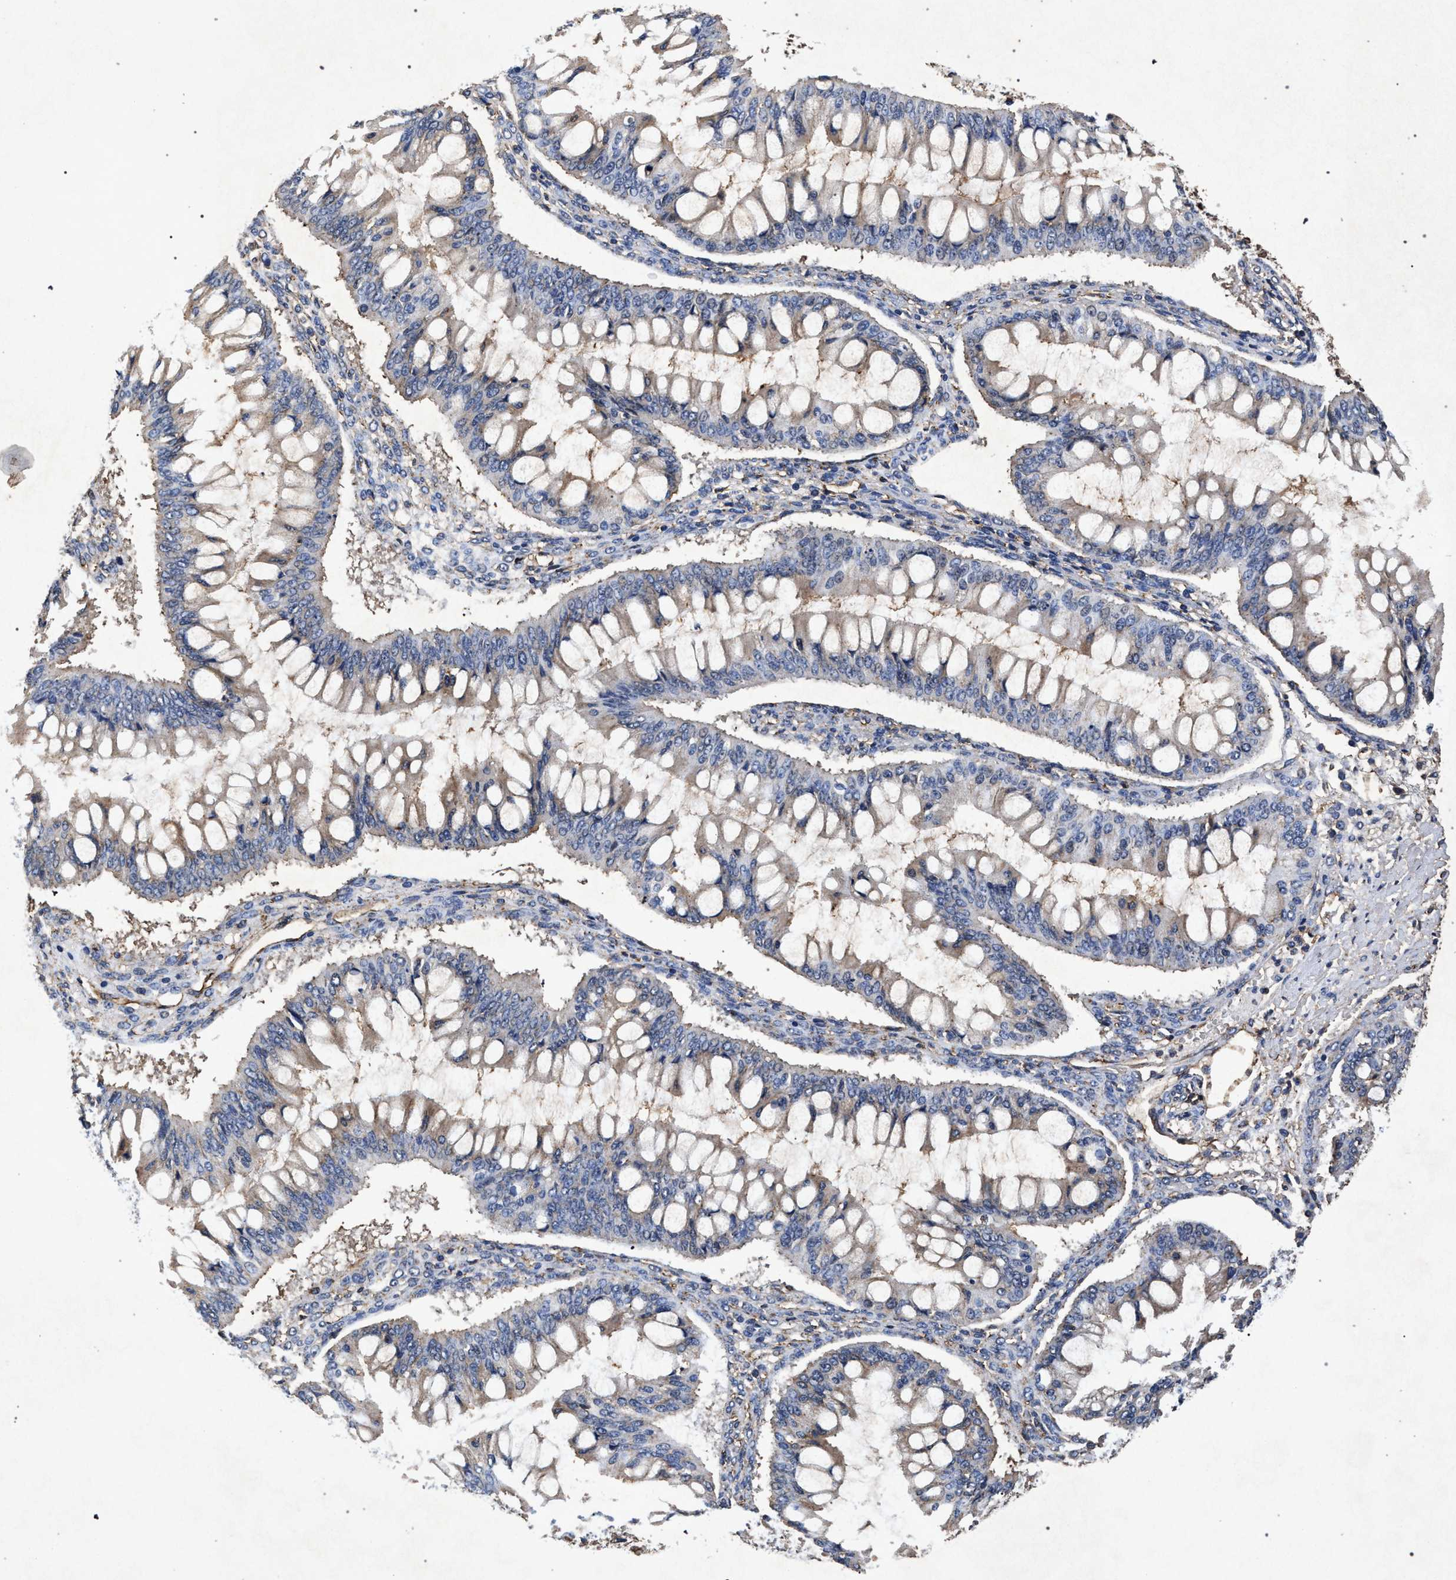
{"staining": {"intensity": "weak", "quantity": "<25%", "location": "cytoplasmic/membranous"}, "tissue": "ovarian cancer", "cell_type": "Tumor cells", "image_type": "cancer", "snomed": [{"axis": "morphology", "description": "Cystadenocarcinoma, mucinous, NOS"}, {"axis": "topography", "description": "Ovary"}], "caption": "An immunohistochemistry (IHC) image of ovarian mucinous cystadenocarcinoma is shown. There is no staining in tumor cells of ovarian mucinous cystadenocarcinoma. (DAB (3,3'-diaminobenzidine) immunohistochemistry (IHC) with hematoxylin counter stain).", "gene": "MARCKS", "patient": {"sex": "female", "age": 73}}